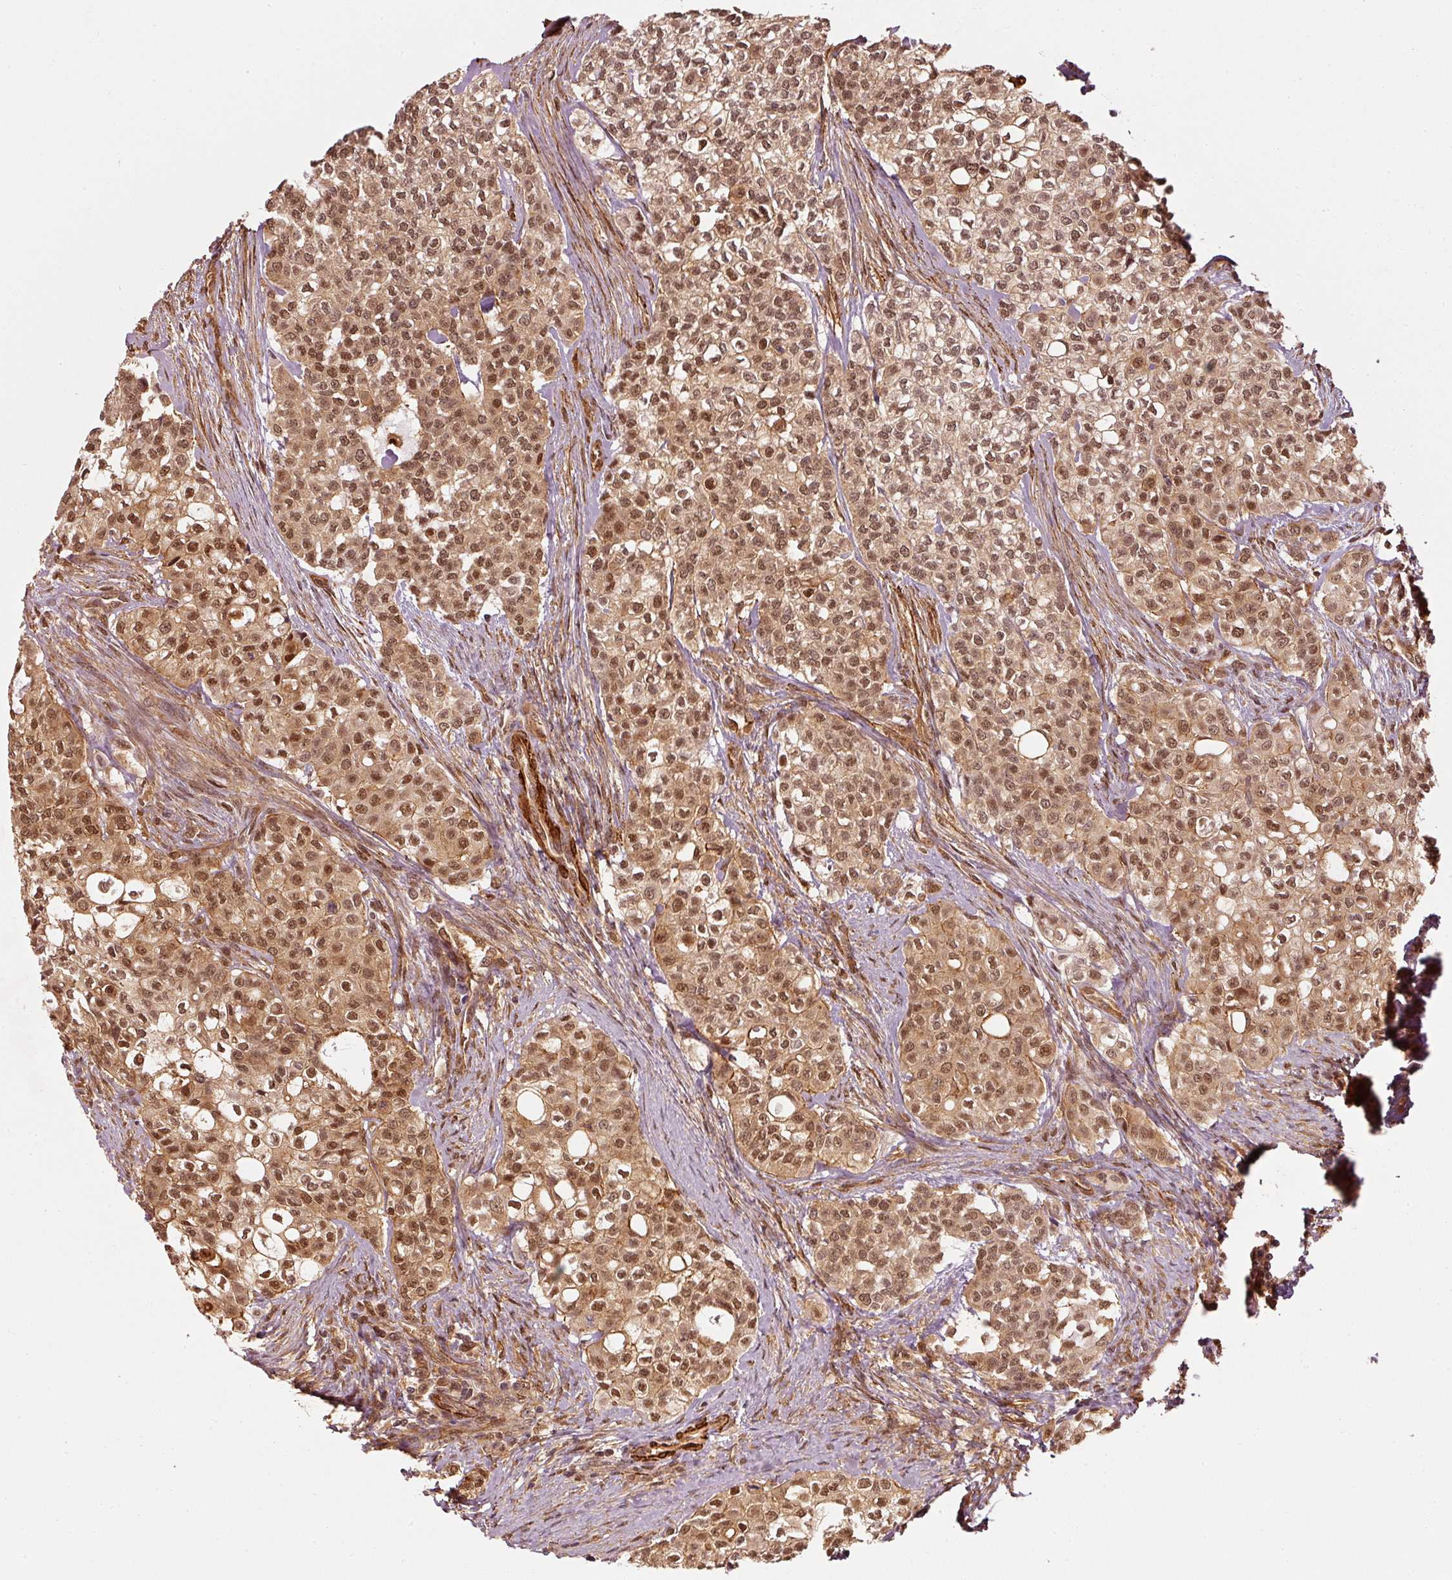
{"staining": {"intensity": "moderate", "quantity": ">75%", "location": "cytoplasmic/membranous,nuclear"}, "tissue": "head and neck cancer", "cell_type": "Tumor cells", "image_type": "cancer", "snomed": [{"axis": "morphology", "description": "Adenocarcinoma, NOS"}, {"axis": "topography", "description": "Head-Neck"}], "caption": "This is a micrograph of immunohistochemistry (IHC) staining of adenocarcinoma (head and neck), which shows moderate positivity in the cytoplasmic/membranous and nuclear of tumor cells.", "gene": "PSMD1", "patient": {"sex": "male", "age": 81}}